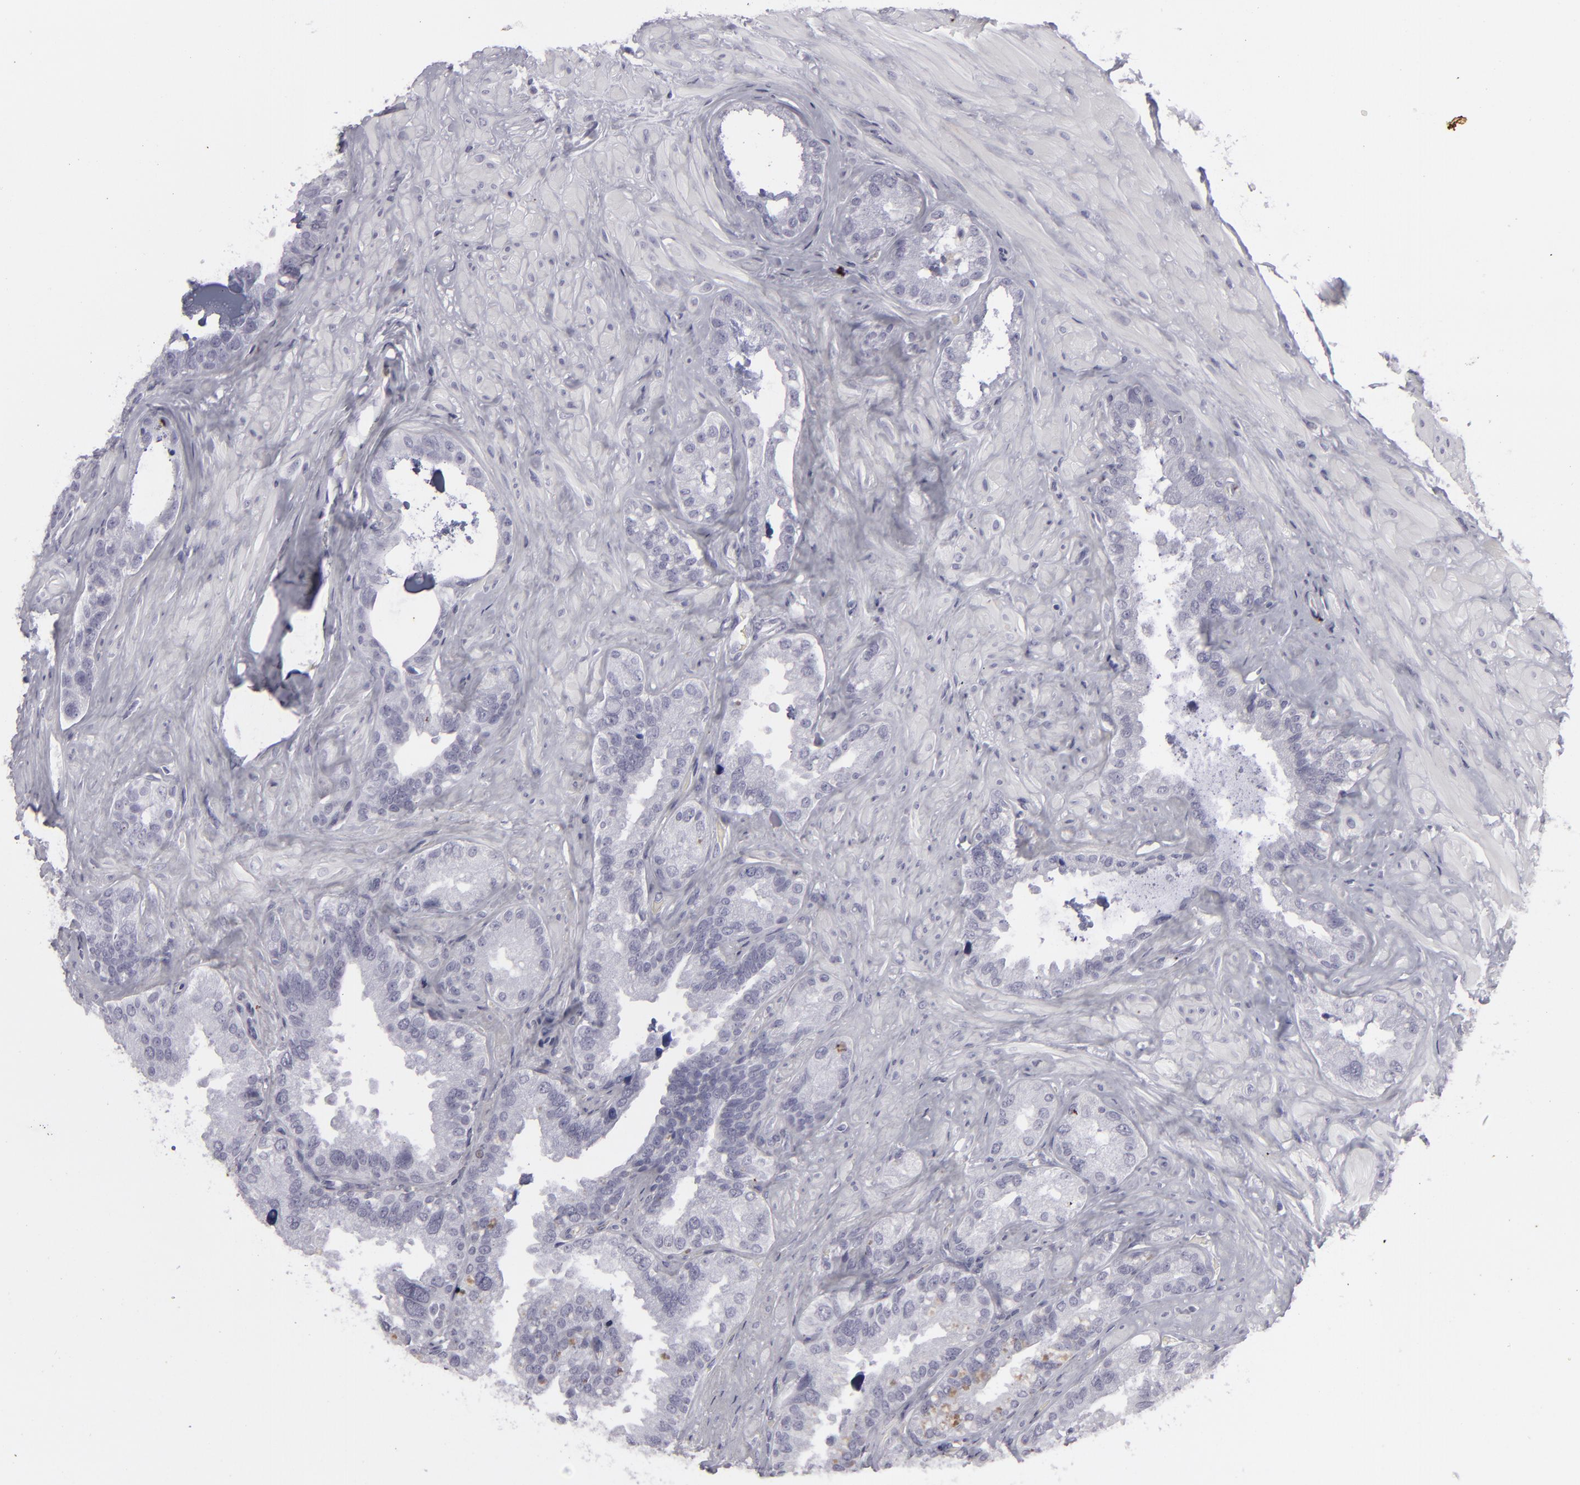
{"staining": {"intensity": "negative", "quantity": "none", "location": "none"}, "tissue": "seminal vesicle", "cell_type": "Glandular cells", "image_type": "normal", "snomed": [{"axis": "morphology", "description": "Normal tissue, NOS"}, {"axis": "topography", "description": "Seminal veicle"}], "caption": "Immunohistochemistry (IHC) image of unremarkable seminal vesicle stained for a protein (brown), which reveals no staining in glandular cells.", "gene": "KRT1", "patient": {"sex": "male", "age": 63}}